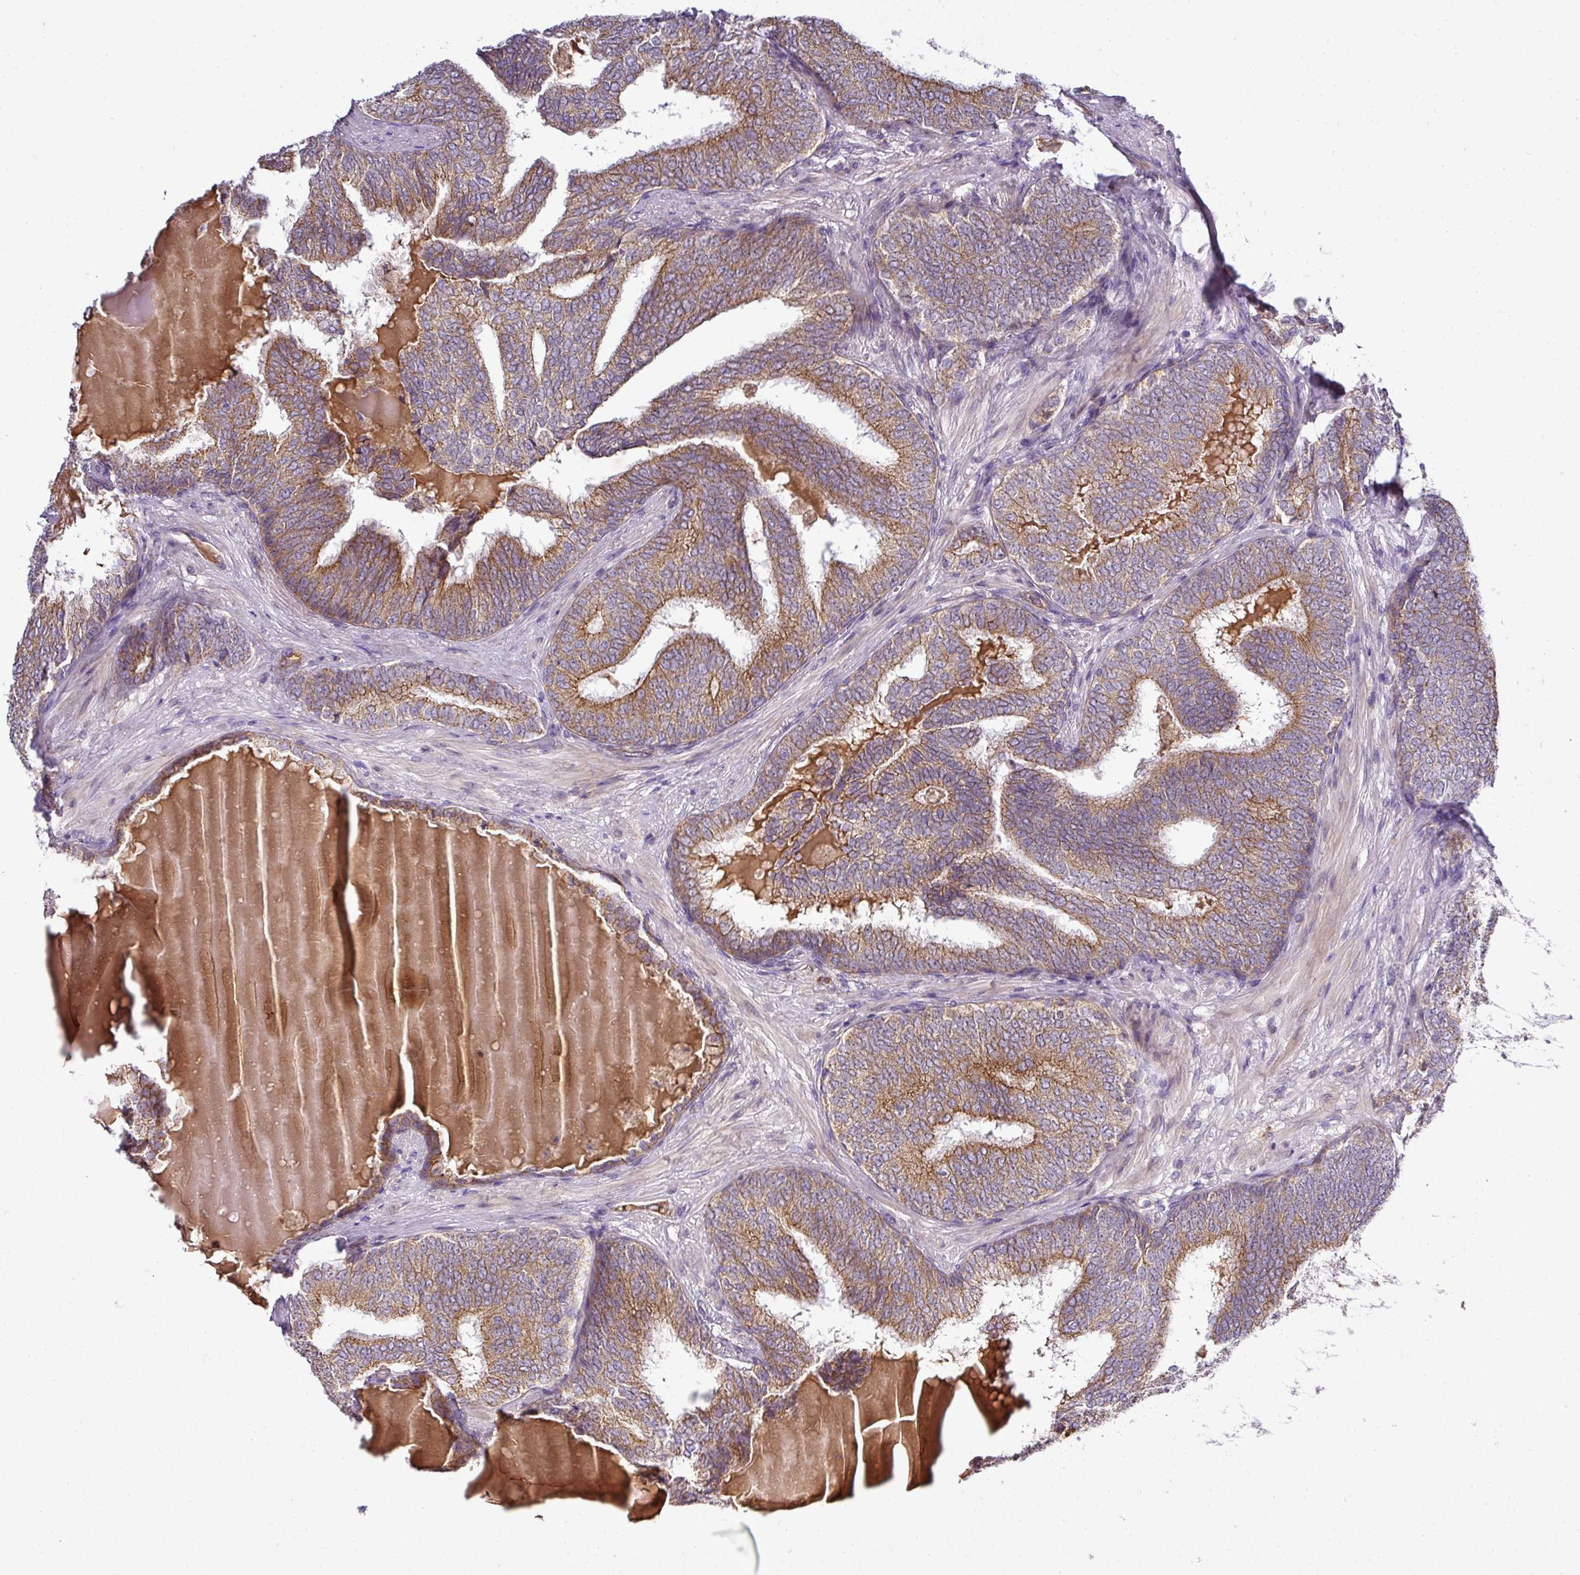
{"staining": {"intensity": "moderate", "quantity": ">75%", "location": "cytoplasmic/membranous"}, "tissue": "prostate cancer", "cell_type": "Tumor cells", "image_type": "cancer", "snomed": [{"axis": "morphology", "description": "Adenocarcinoma, High grade"}, {"axis": "topography", "description": "Prostate"}], "caption": "Tumor cells demonstrate moderate cytoplasmic/membranous expression in approximately >75% of cells in high-grade adenocarcinoma (prostate).", "gene": "GAN", "patient": {"sex": "male", "age": 72}}